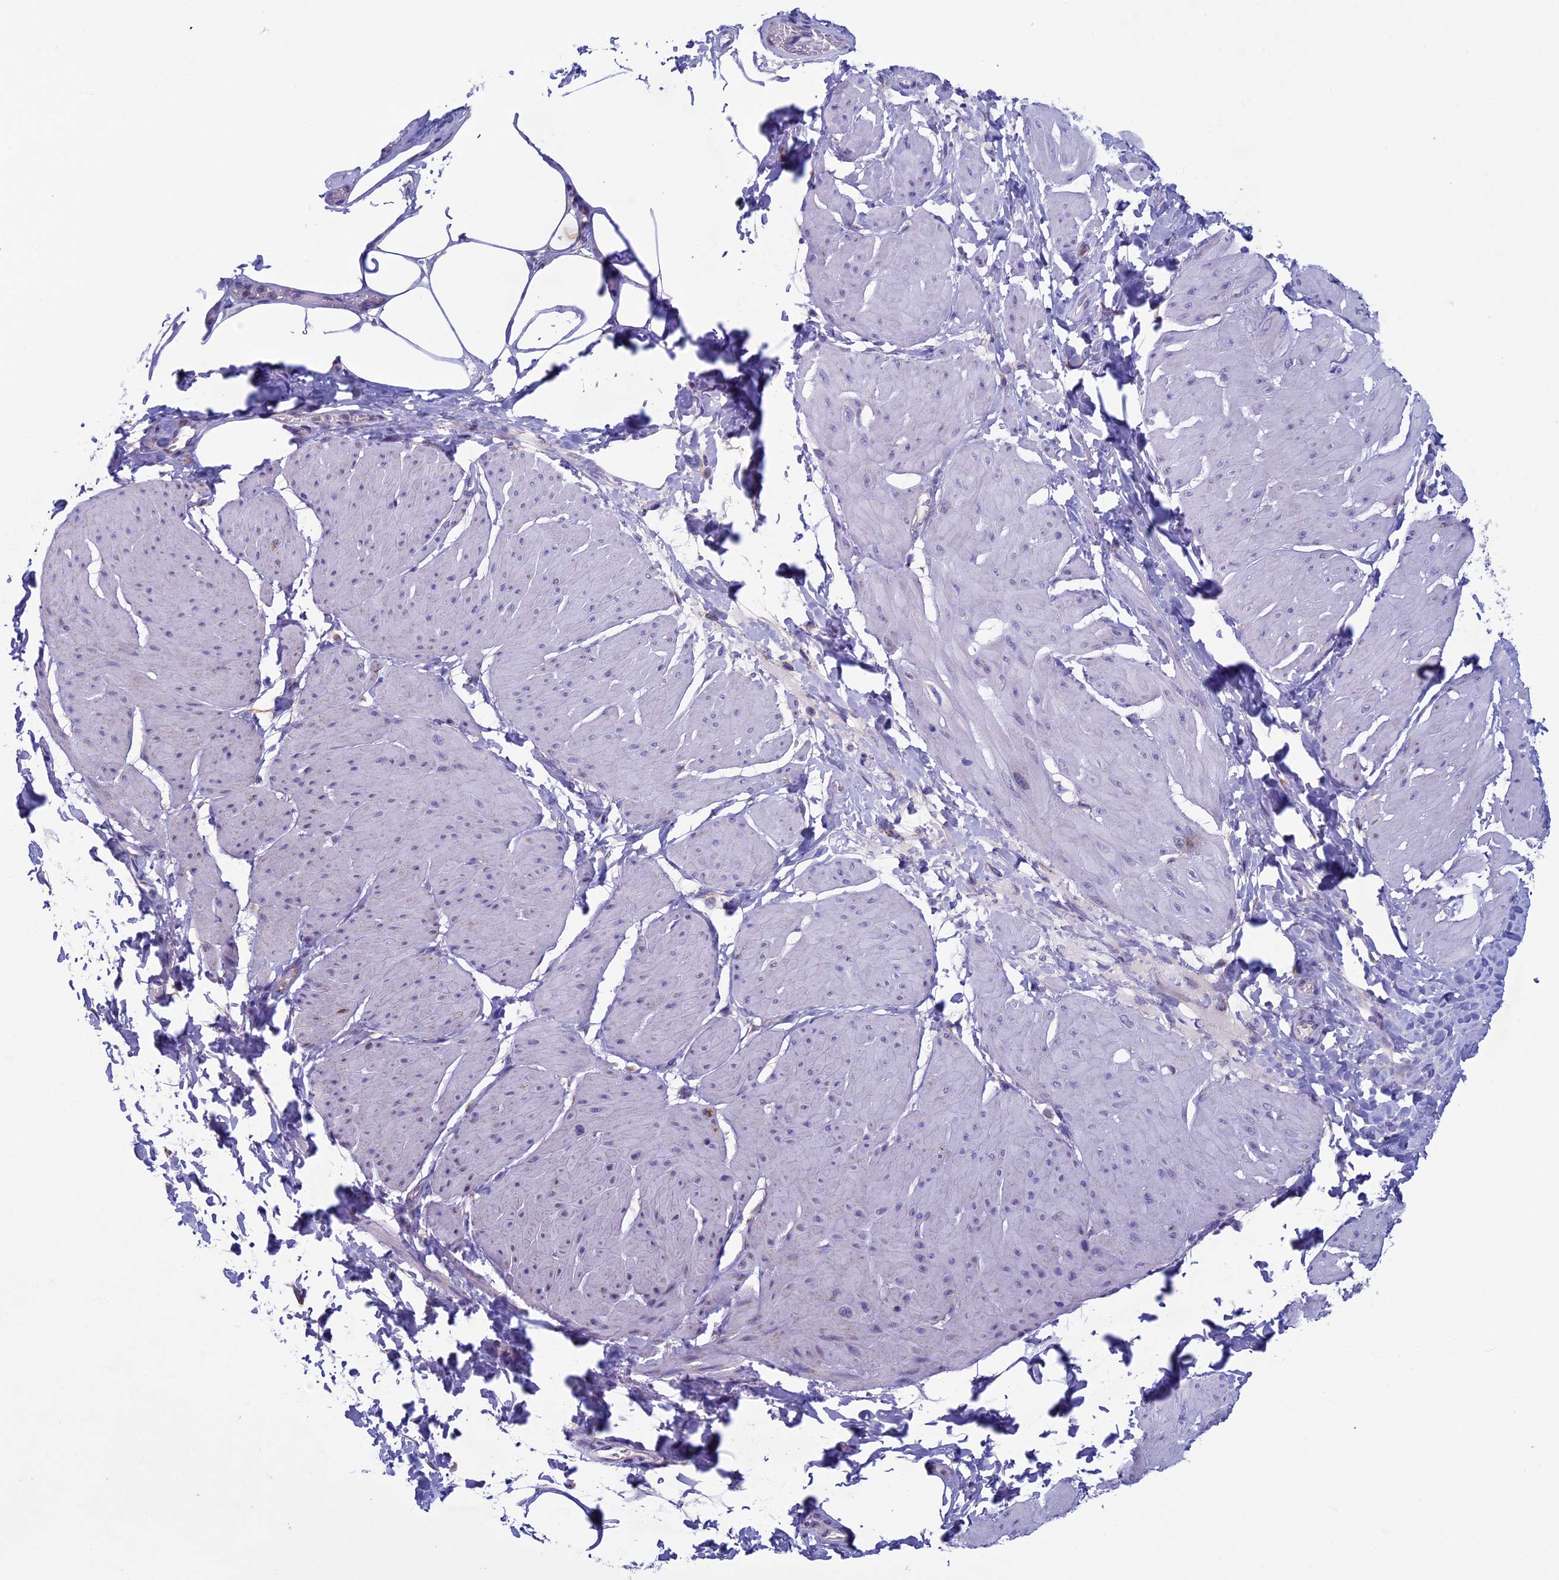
{"staining": {"intensity": "negative", "quantity": "none", "location": "none"}, "tissue": "smooth muscle", "cell_type": "Smooth muscle cells", "image_type": "normal", "snomed": [{"axis": "morphology", "description": "Urothelial carcinoma, High grade"}, {"axis": "topography", "description": "Urinary bladder"}], "caption": "Immunohistochemistry of unremarkable smooth muscle displays no positivity in smooth muscle cells.", "gene": "MFSD12", "patient": {"sex": "male", "age": 46}}